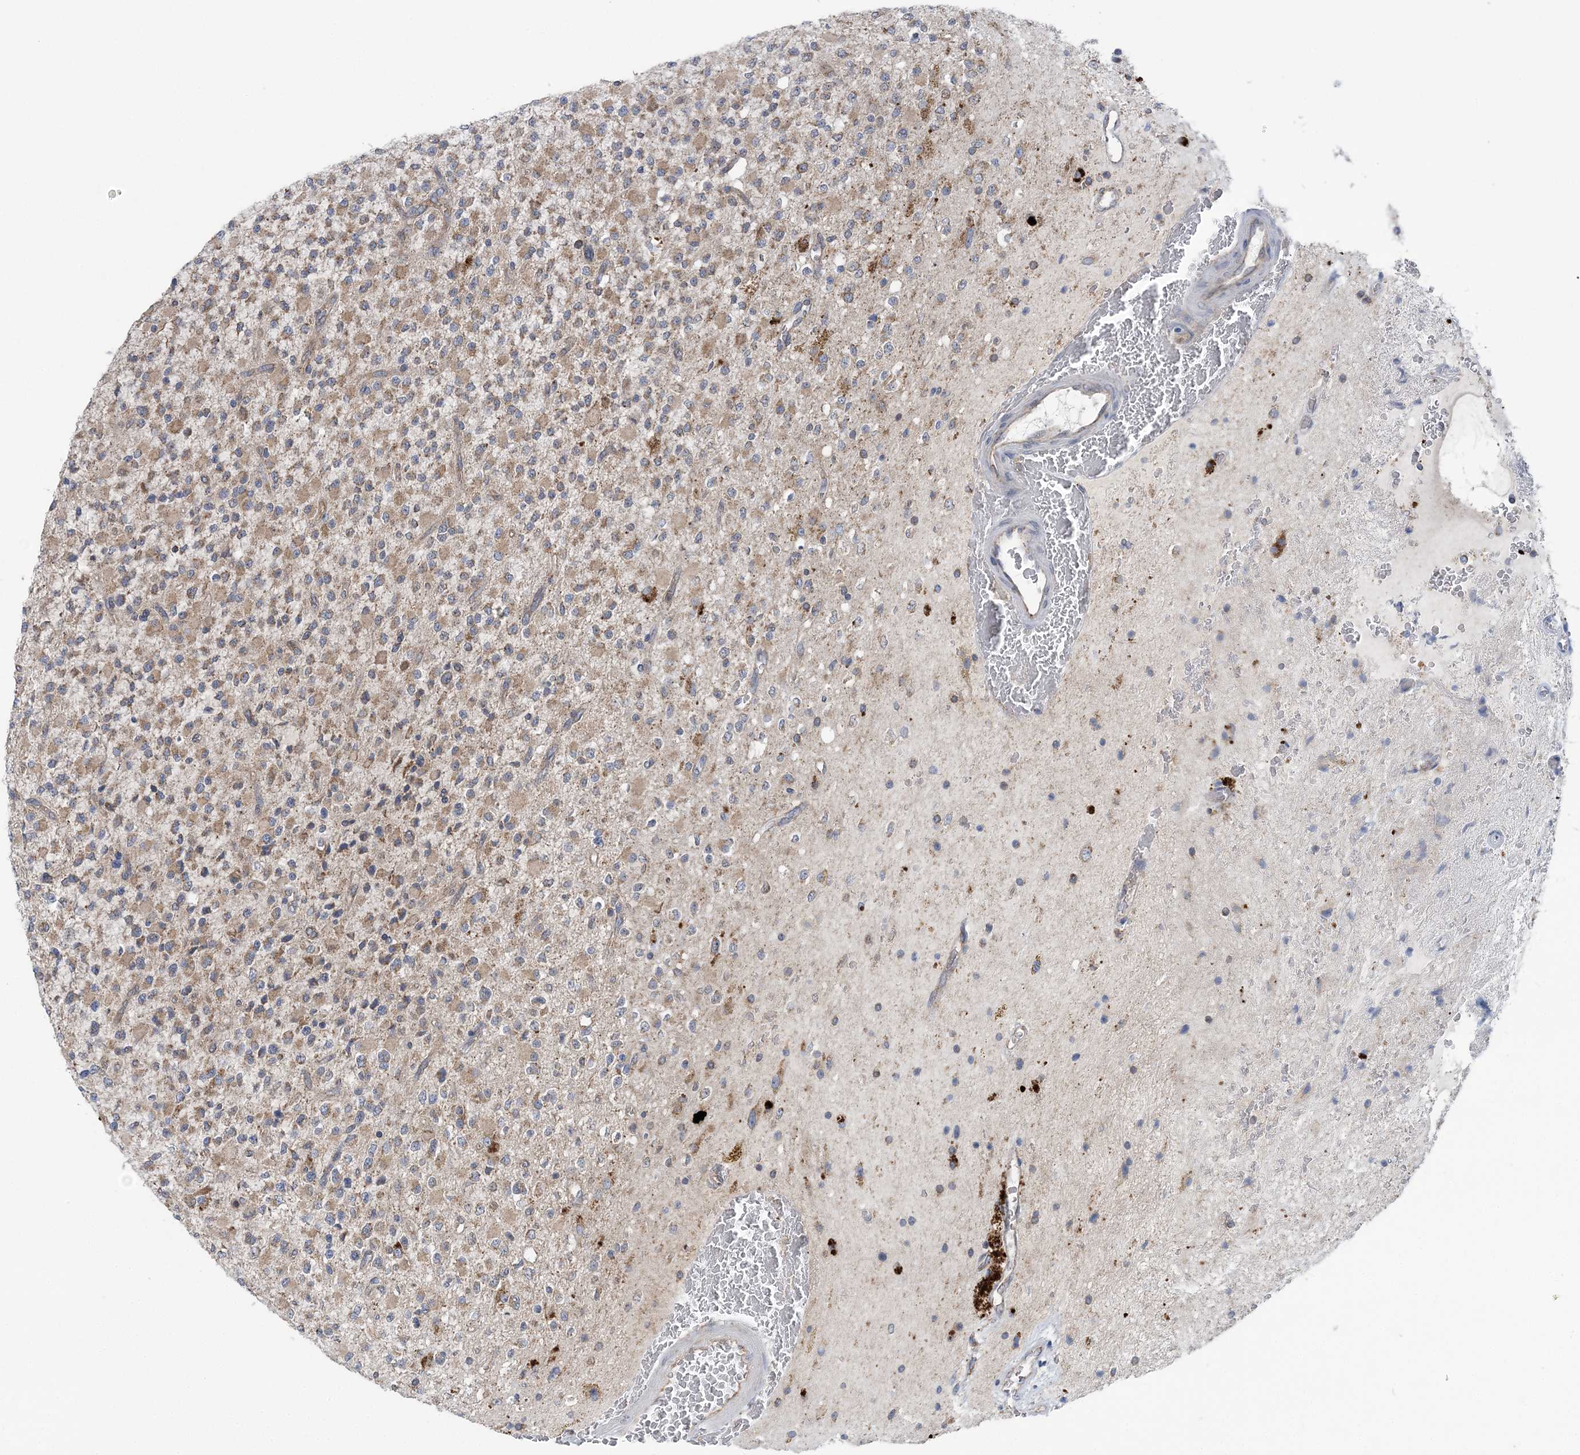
{"staining": {"intensity": "moderate", "quantity": "25%-75%", "location": "cytoplasmic/membranous"}, "tissue": "glioma", "cell_type": "Tumor cells", "image_type": "cancer", "snomed": [{"axis": "morphology", "description": "Glioma, malignant, High grade"}, {"axis": "topography", "description": "Brain"}], "caption": "Protein expression by immunohistochemistry demonstrates moderate cytoplasmic/membranous staining in approximately 25%-75% of tumor cells in high-grade glioma (malignant).", "gene": "COPE", "patient": {"sex": "male", "age": 34}}